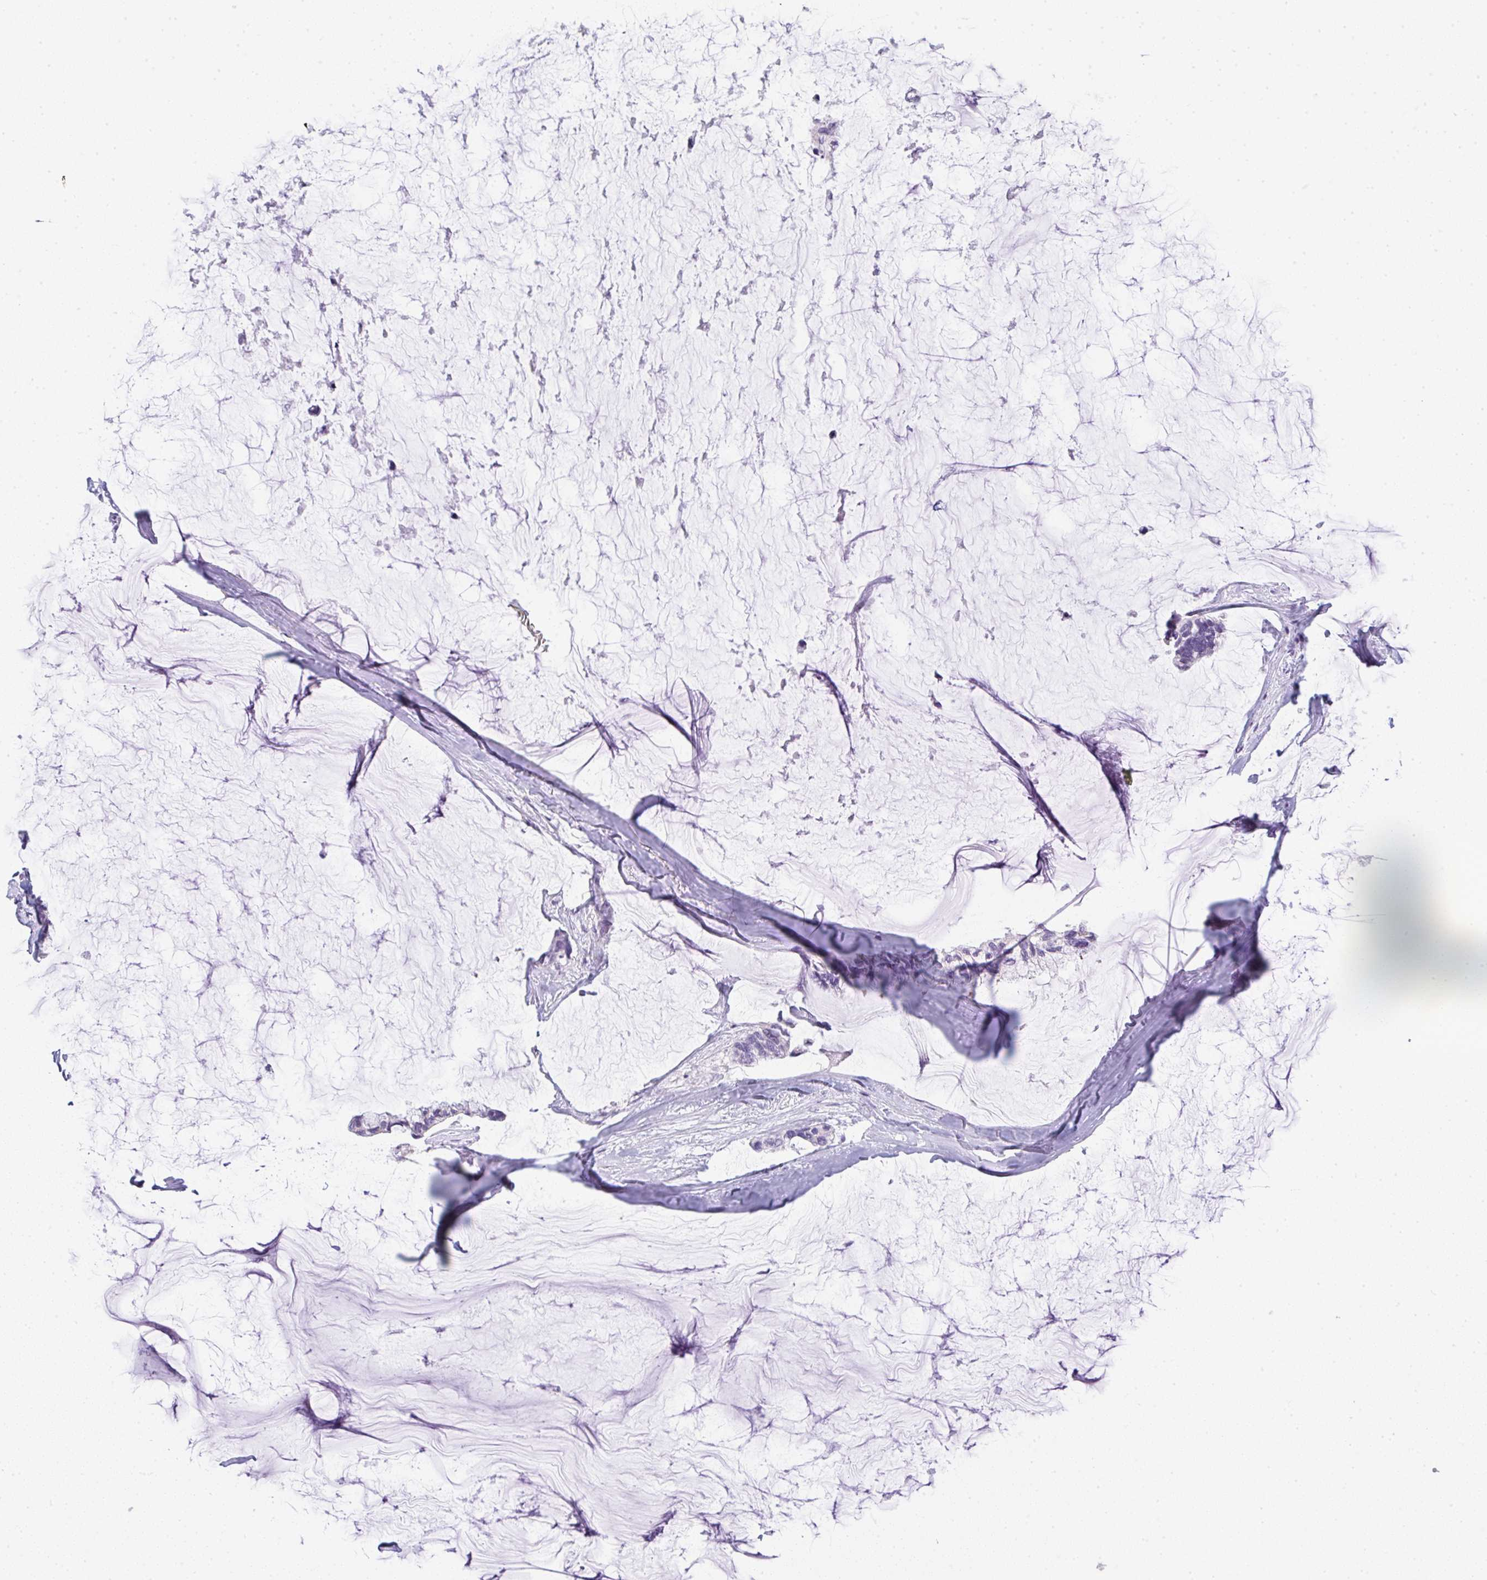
{"staining": {"intensity": "negative", "quantity": "none", "location": "none"}, "tissue": "ovarian cancer", "cell_type": "Tumor cells", "image_type": "cancer", "snomed": [{"axis": "morphology", "description": "Cystadenocarcinoma, mucinous, NOS"}, {"axis": "topography", "description": "Ovary"}], "caption": "Human ovarian cancer (mucinous cystadenocarcinoma) stained for a protein using immunohistochemistry displays no expression in tumor cells.", "gene": "LPAR4", "patient": {"sex": "female", "age": 39}}